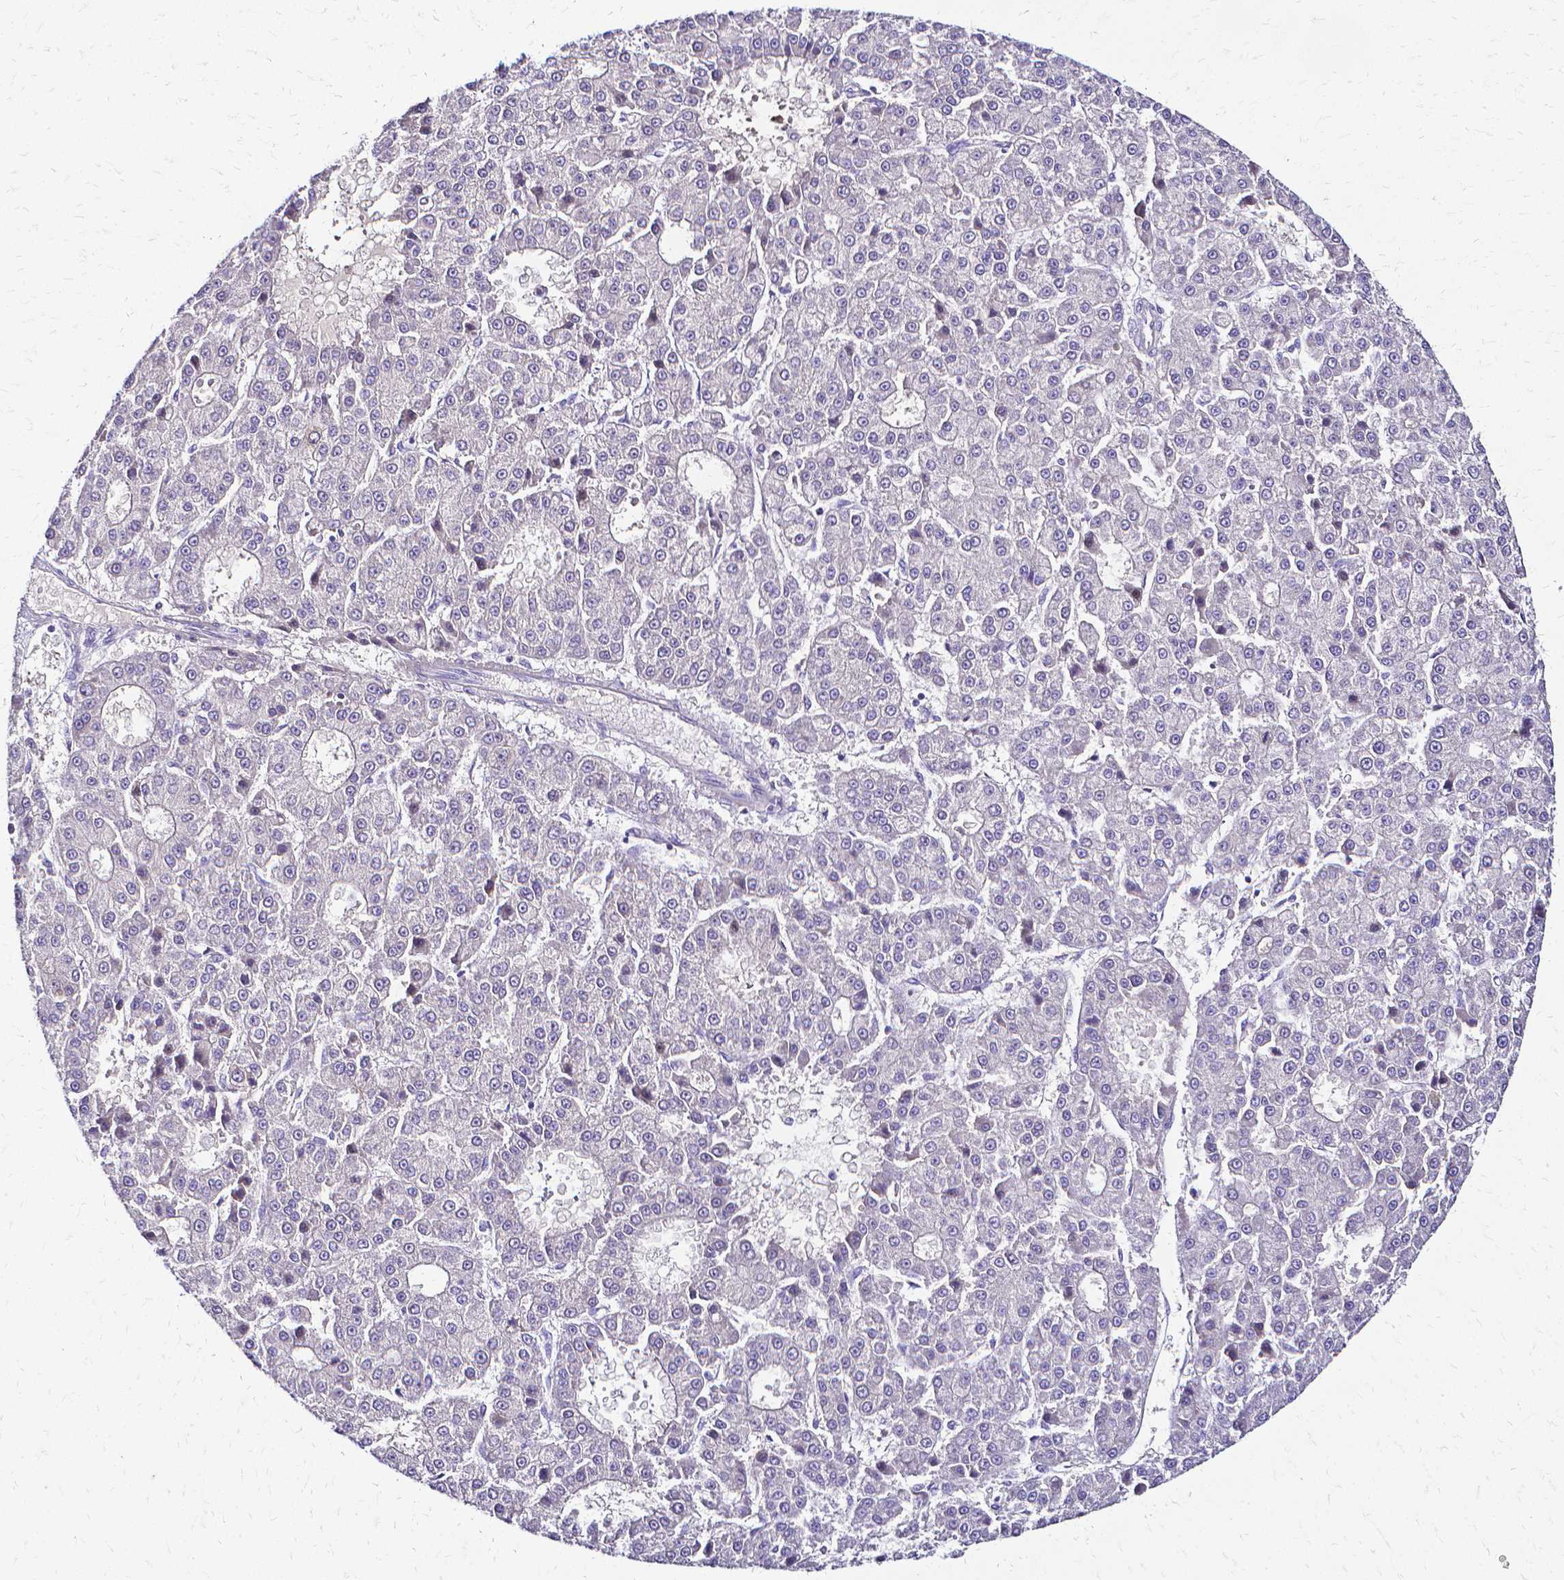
{"staining": {"intensity": "negative", "quantity": "none", "location": "none"}, "tissue": "liver cancer", "cell_type": "Tumor cells", "image_type": "cancer", "snomed": [{"axis": "morphology", "description": "Carcinoma, Hepatocellular, NOS"}, {"axis": "topography", "description": "Liver"}], "caption": "Immunohistochemistry (IHC) of human hepatocellular carcinoma (liver) reveals no positivity in tumor cells.", "gene": "CCNB1", "patient": {"sex": "male", "age": 70}}